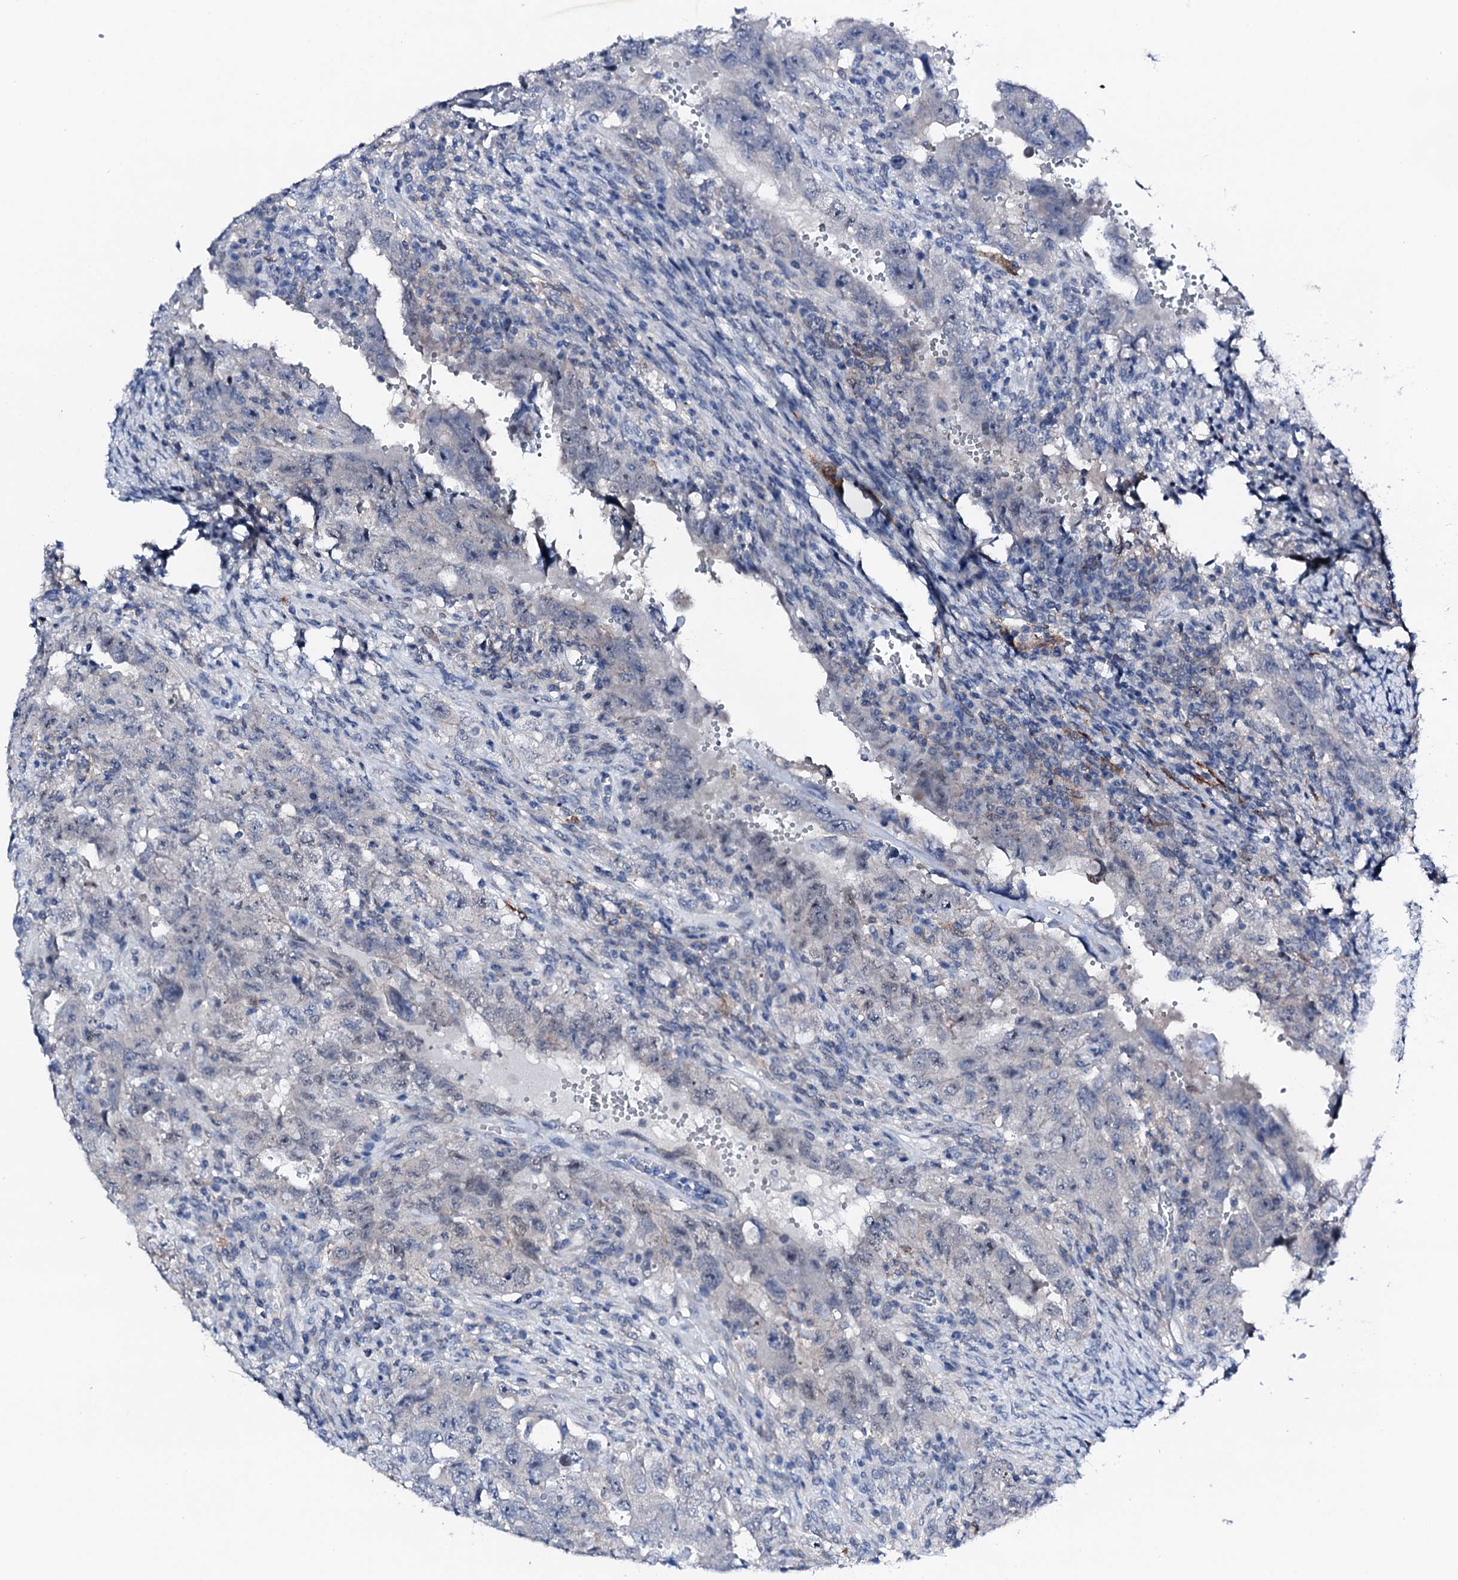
{"staining": {"intensity": "negative", "quantity": "none", "location": "none"}, "tissue": "testis cancer", "cell_type": "Tumor cells", "image_type": "cancer", "snomed": [{"axis": "morphology", "description": "Carcinoma, Embryonal, NOS"}, {"axis": "topography", "description": "Testis"}], "caption": "An immunohistochemistry (IHC) micrograph of testis cancer (embryonal carcinoma) is shown. There is no staining in tumor cells of testis cancer (embryonal carcinoma).", "gene": "TRAFD1", "patient": {"sex": "male", "age": 26}}